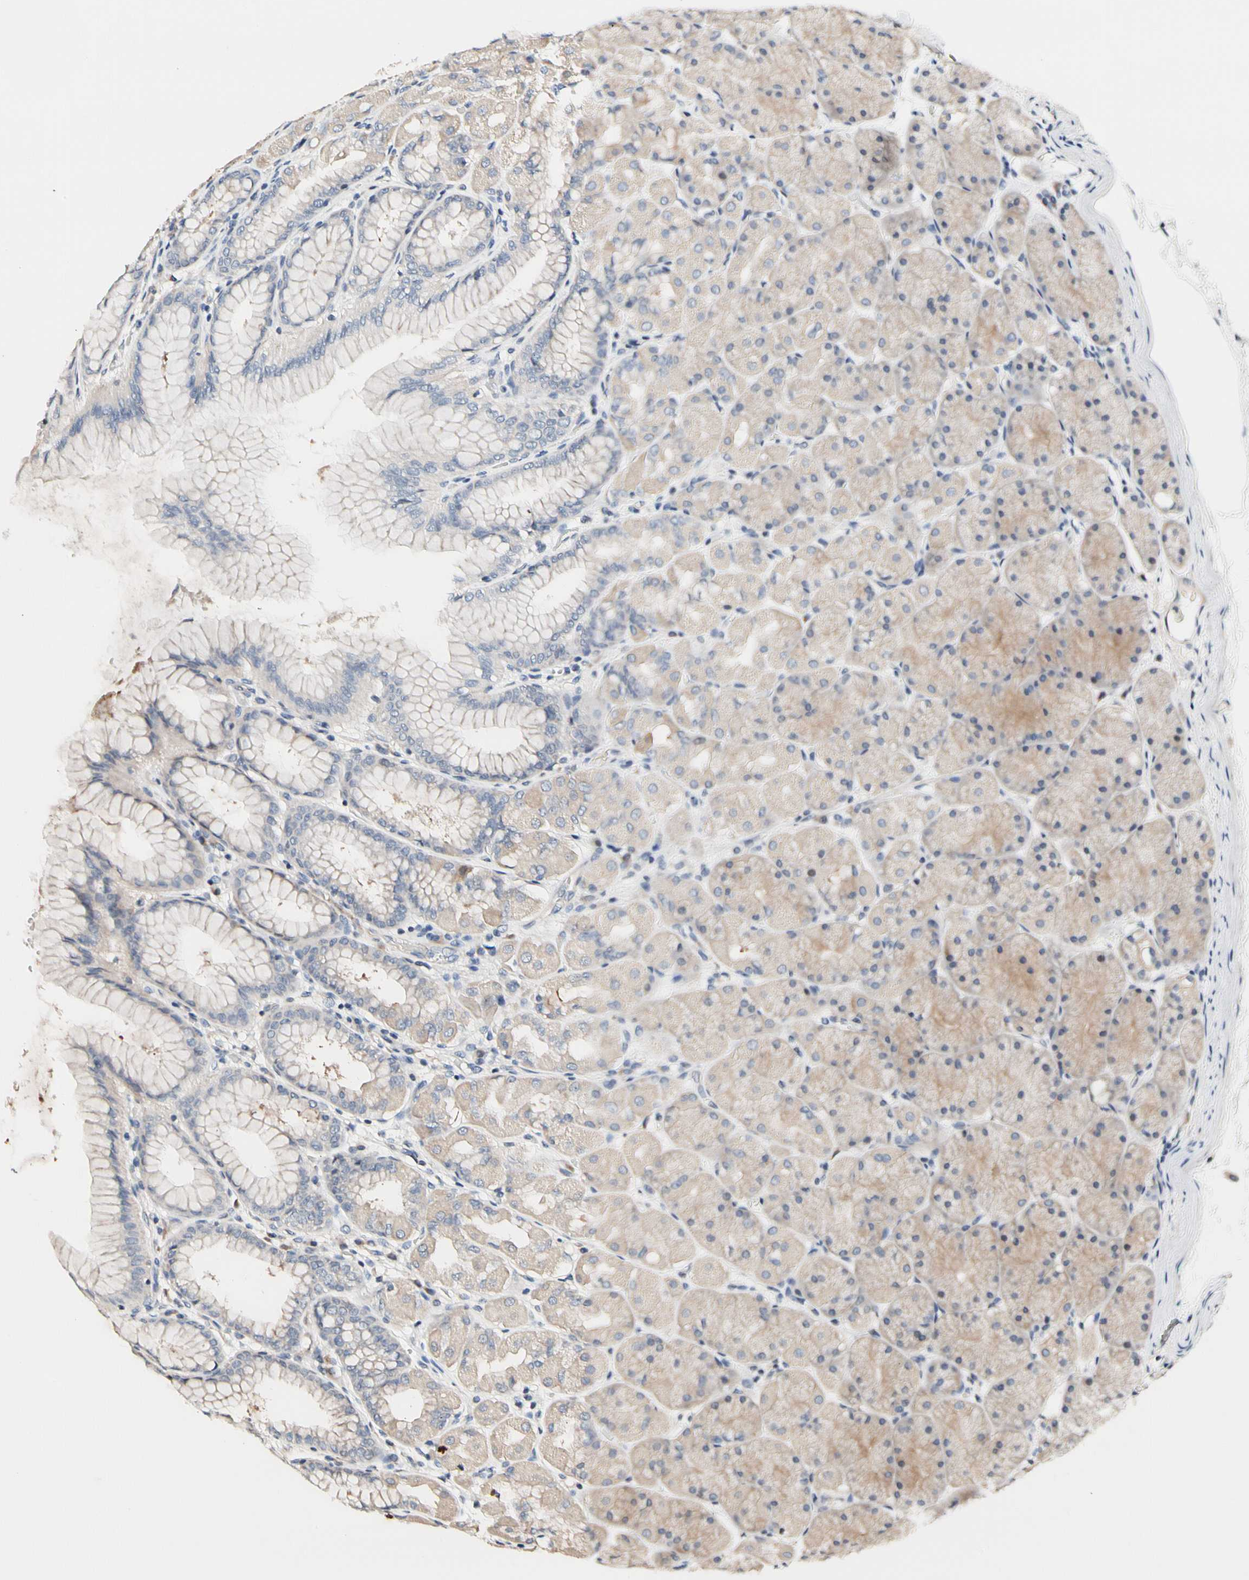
{"staining": {"intensity": "weak", "quantity": ">75%", "location": "cytoplasmic/membranous"}, "tissue": "stomach", "cell_type": "Glandular cells", "image_type": "normal", "snomed": [{"axis": "morphology", "description": "Normal tissue, NOS"}, {"axis": "topography", "description": "Stomach, upper"}], "caption": "An image showing weak cytoplasmic/membranous staining in approximately >75% of glandular cells in benign stomach, as visualized by brown immunohistochemical staining.", "gene": "SOX30", "patient": {"sex": "female", "age": 56}}